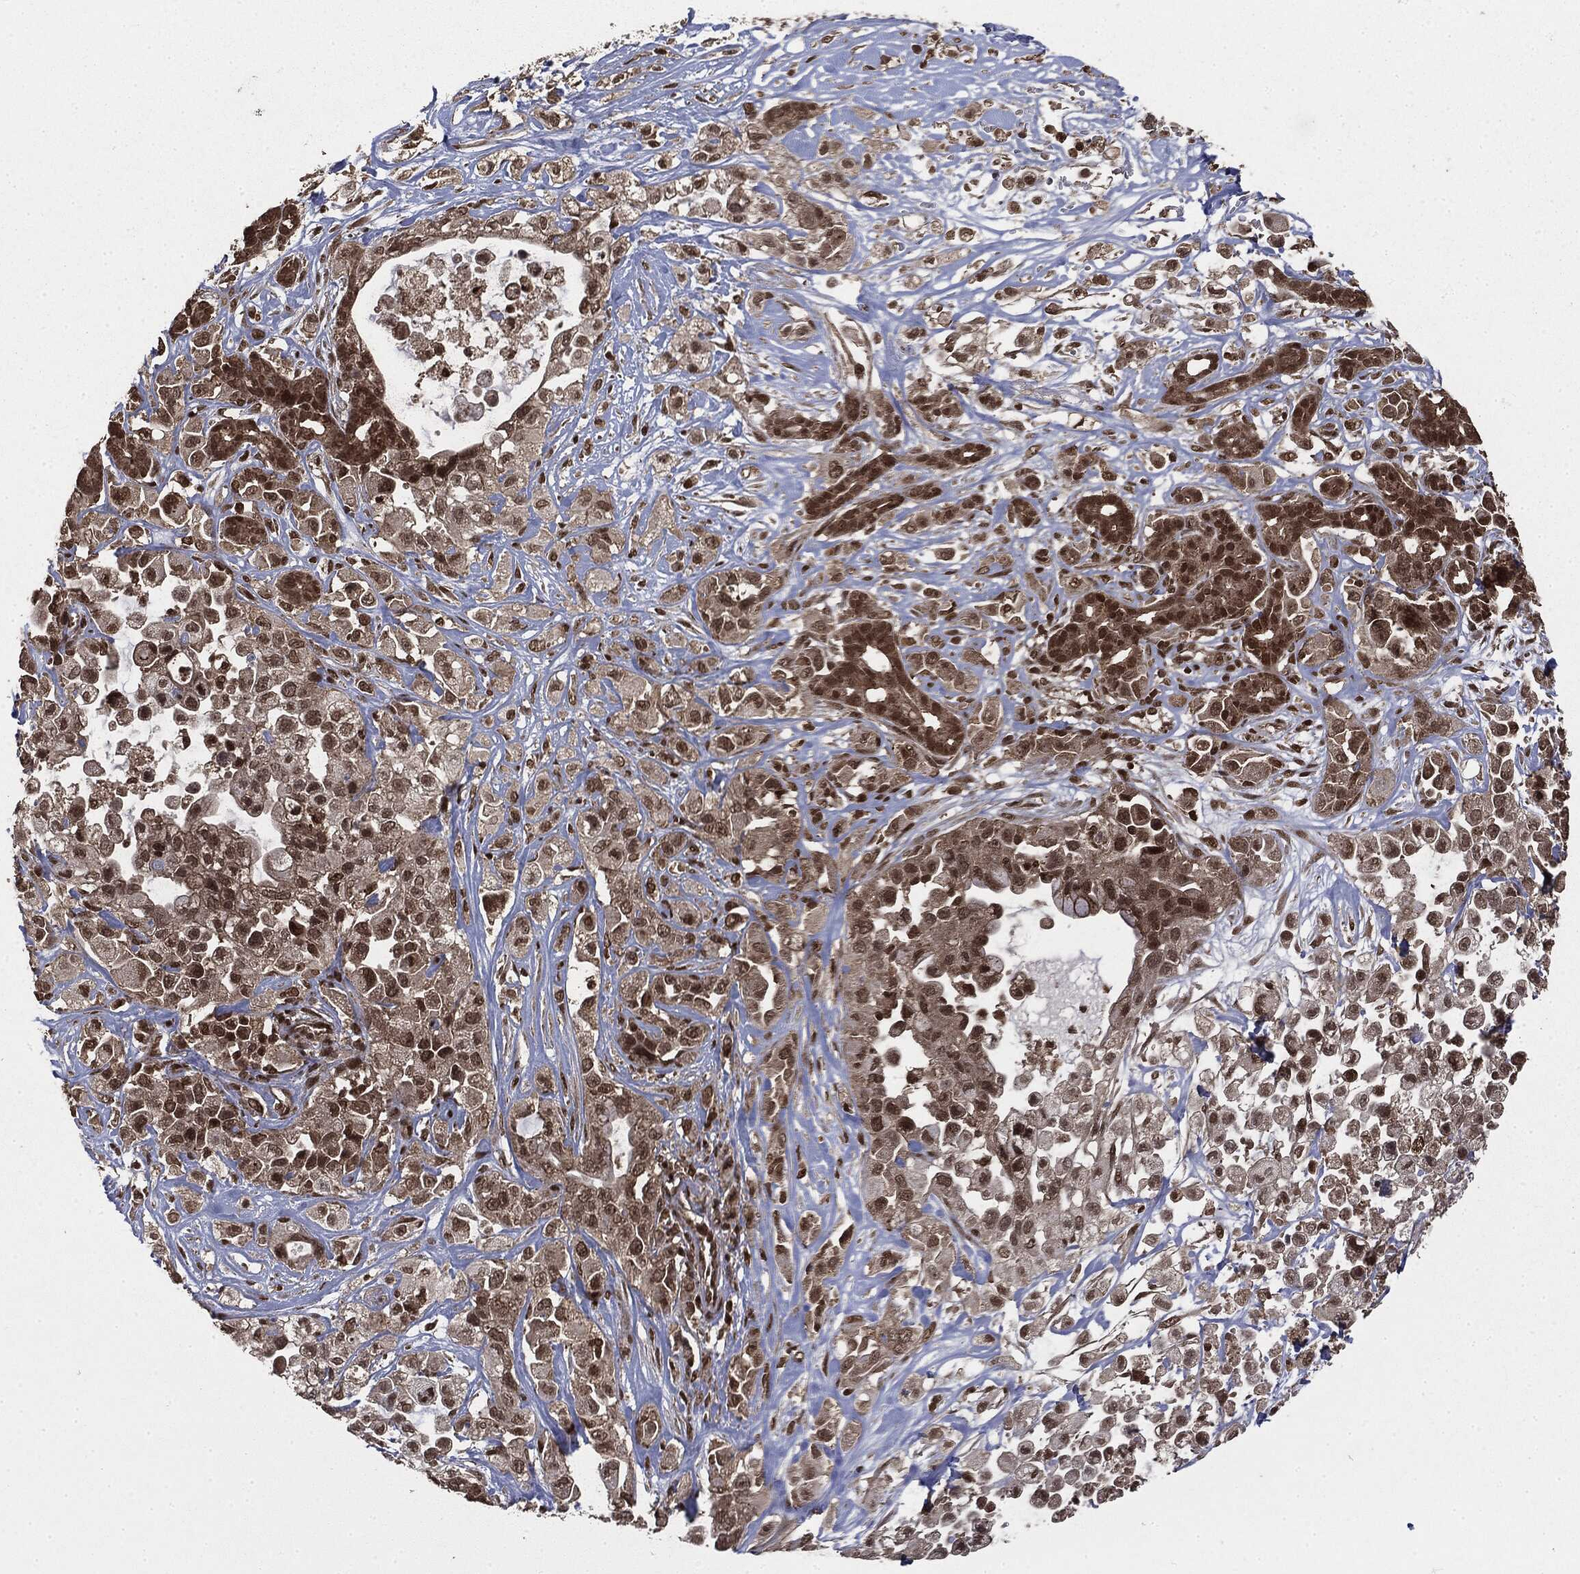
{"staining": {"intensity": "moderate", "quantity": "25%-75%", "location": "nuclear"}, "tissue": "pancreatic cancer", "cell_type": "Tumor cells", "image_type": "cancer", "snomed": [{"axis": "morphology", "description": "Adenocarcinoma, NOS"}, {"axis": "topography", "description": "Pancreas"}], "caption": "This micrograph reveals immunohistochemistry staining of human adenocarcinoma (pancreatic), with medium moderate nuclear positivity in approximately 25%-75% of tumor cells.", "gene": "CTDP1", "patient": {"sex": "male", "age": 44}}